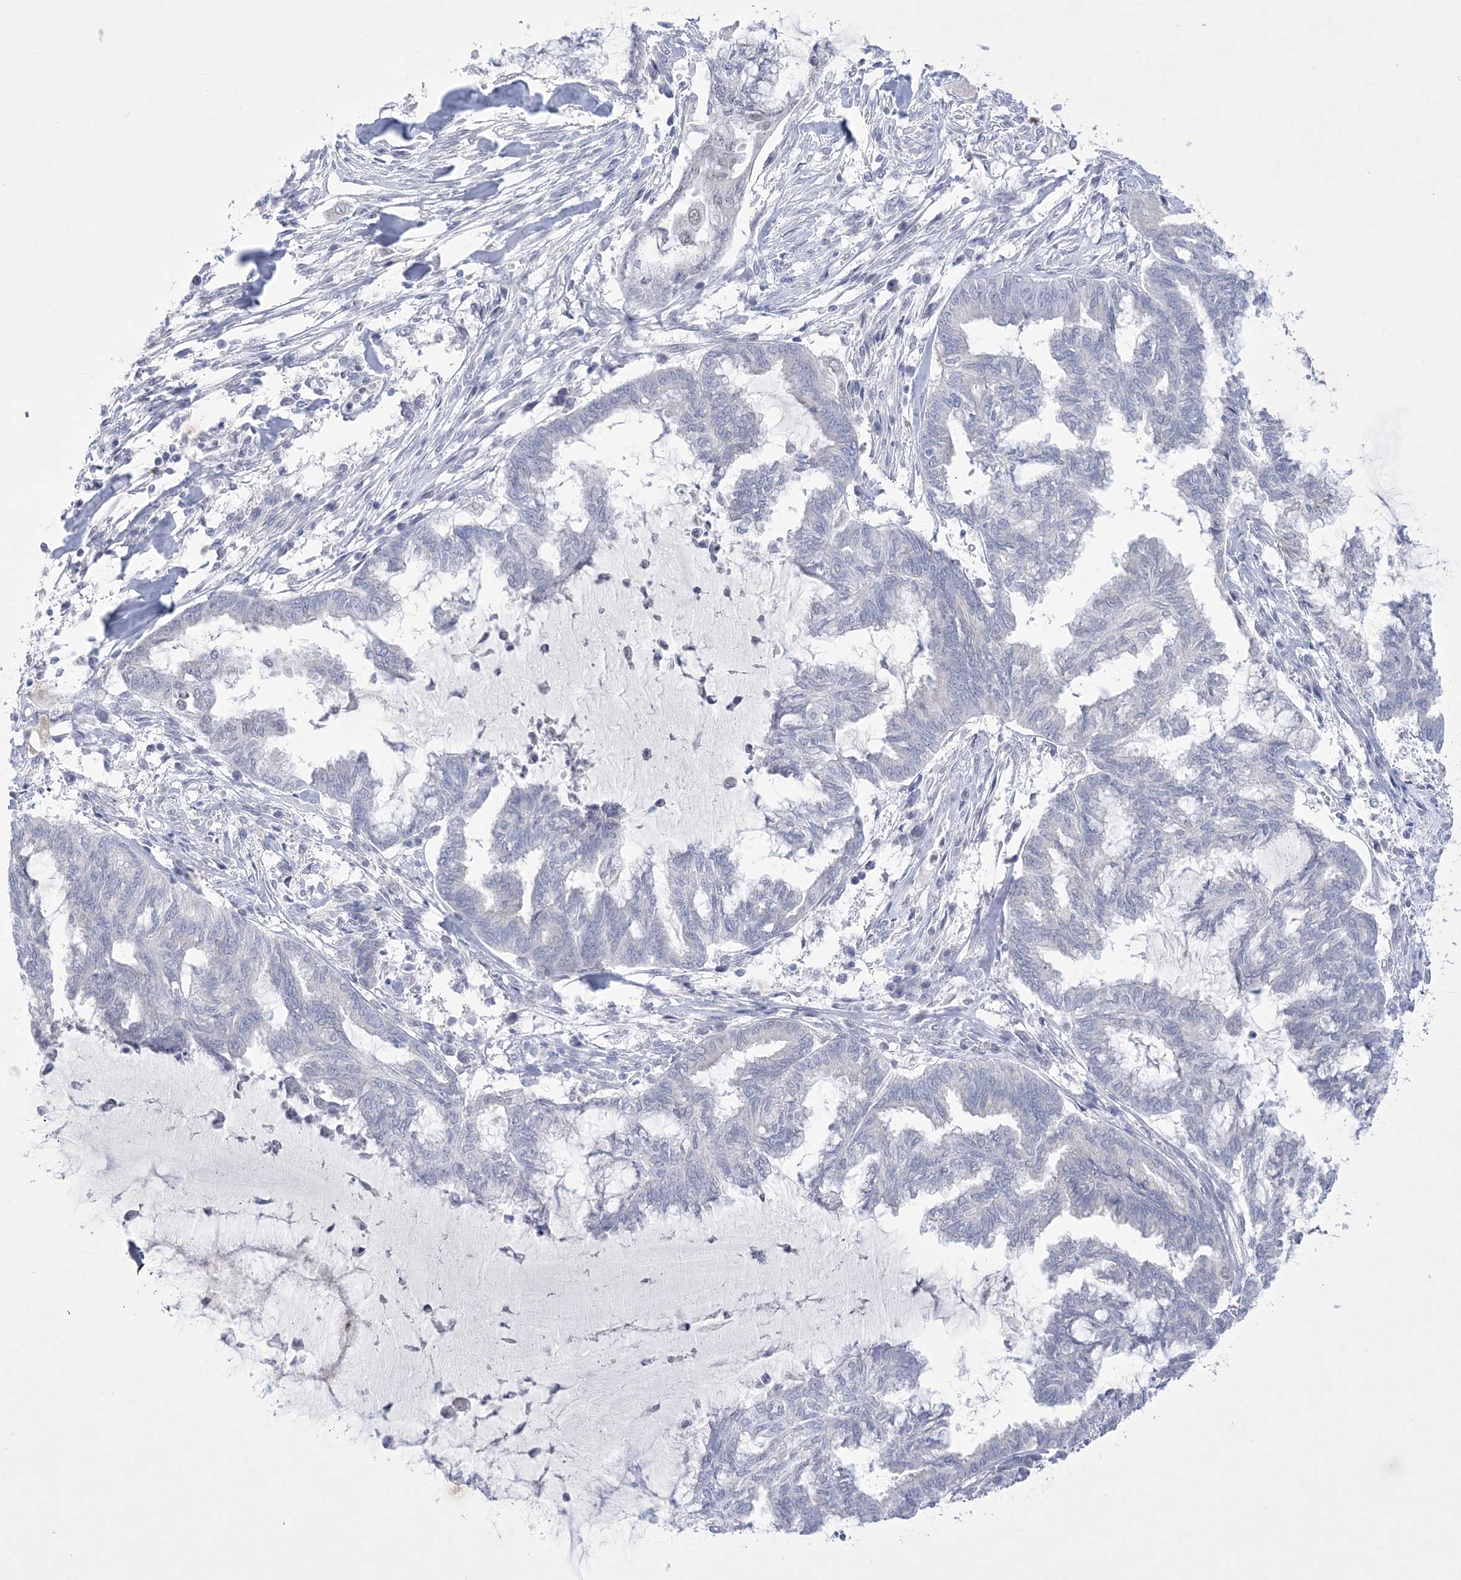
{"staining": {"intensity": "negative", "quantity": "none", "location": "none"}, "tissue": "endometrial cancer", "cell_type": "Tumor cells", "image_type": "cancer", "snomed": [{"axis": "morphology", "description": "Adenocarcinoma, NOS"}, {"axis": "topography", "description": "Endometrium"}], "caption": "There is no significant expression in tumor cells of endometrial adenocarcinoma.", "gene": "WDR27", "patient": {"sex": "female", "age": 86}}